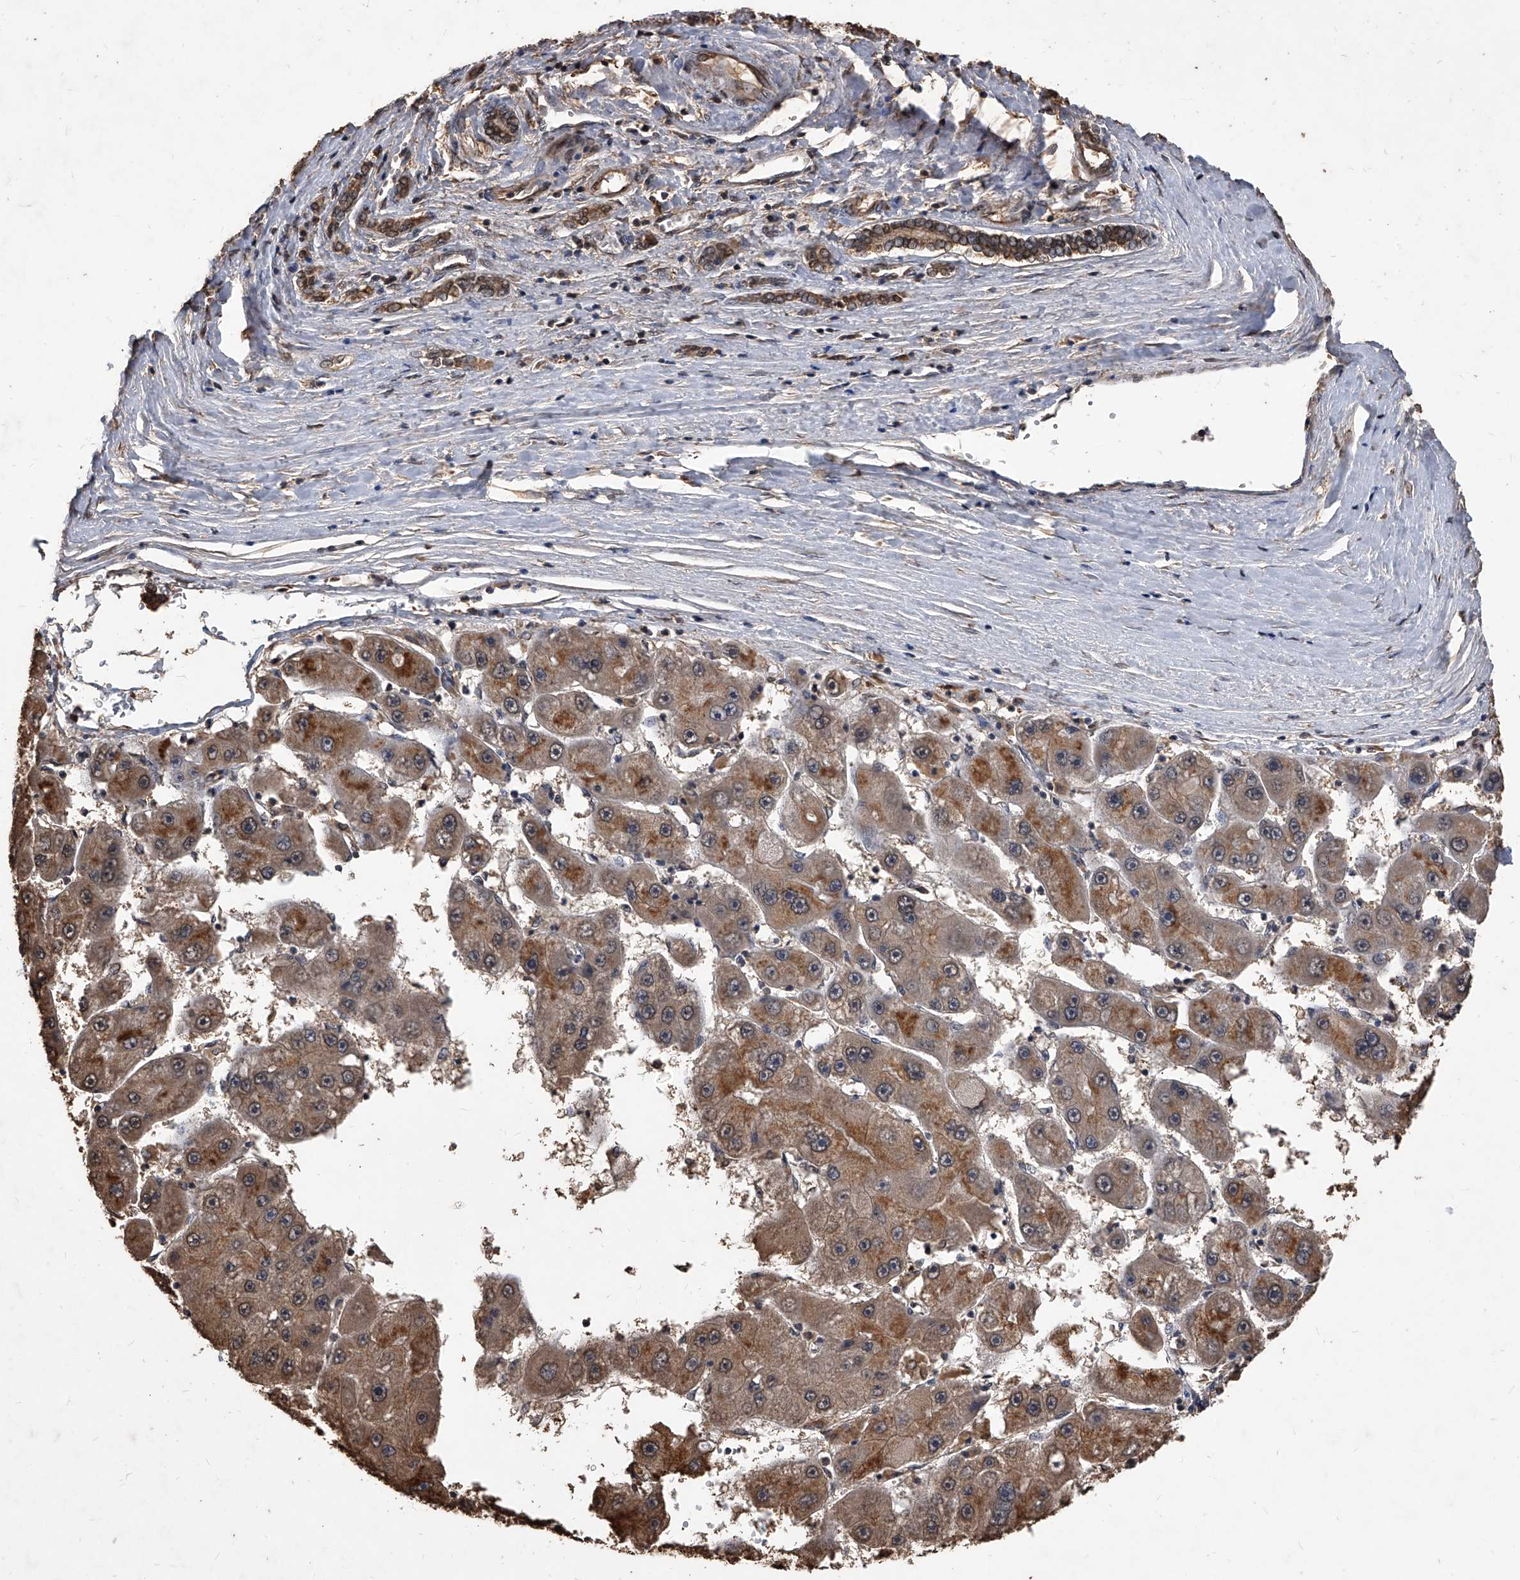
{"staining": {"intensity": "moderate", "quantity": "<25%", "location": "cytoplasmic/membranous"}, "tissue": "liver cancer", "cell_type": "Tumor cells", "image_type": "cancer", "snomed": [{"axis": "morphology", "description": "Carcinoma, Hepatocellular, NOS"}, {"axis": "topography", "description": "Liver"}], "caption": "The histopathology image displays immunohistochemical staining of liver hepatocellular carcinoma. There is moderate cytoplasmic/membranous expression is identified in about <25% of tumor cells. The staining was performed using DAB to visualize the protein expression in brown, while the nuclei were stained in blue with hematoxylin (Magnification: 20x).", "gene": "FBXL4", "patient": {"sex": "female", "age": 61}}